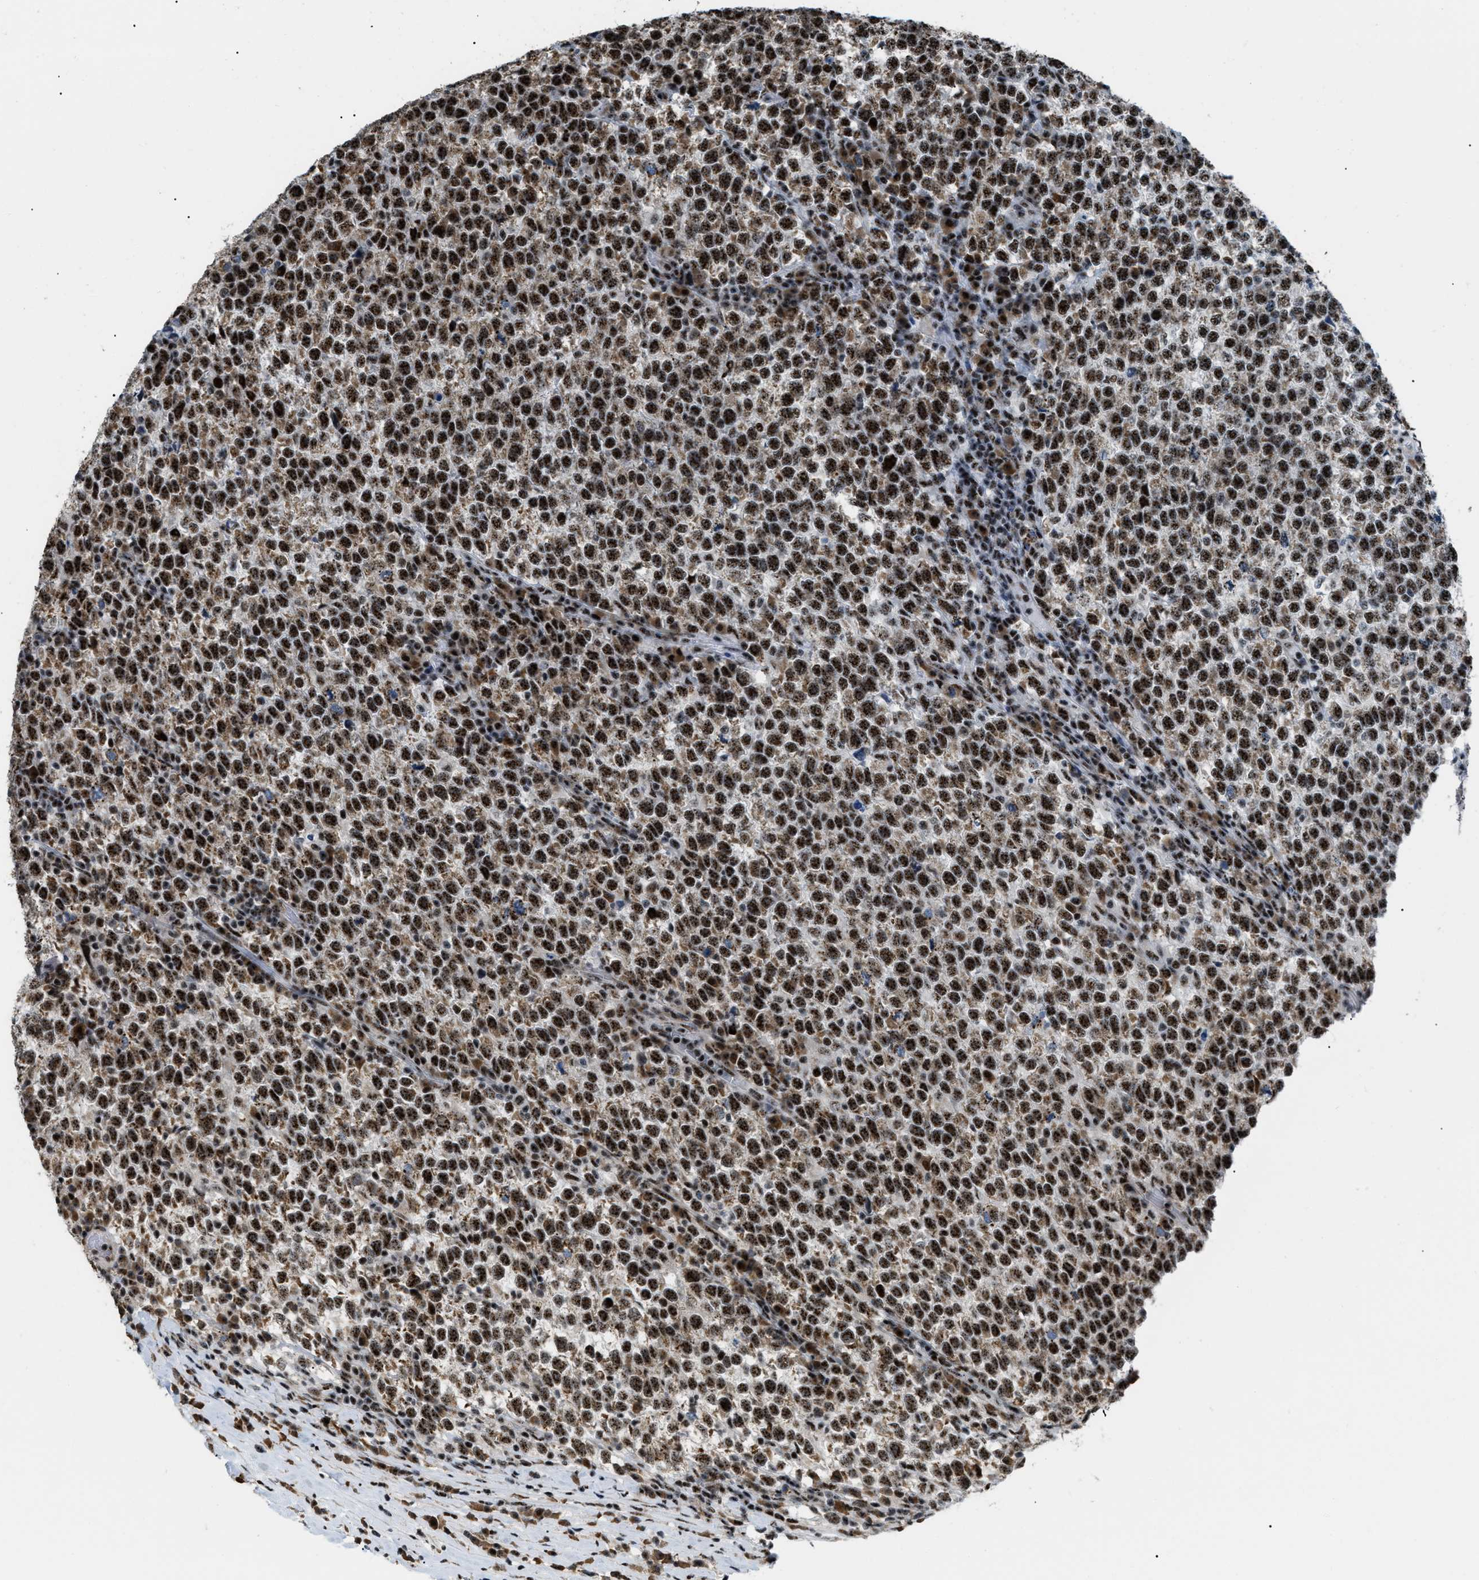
{"staining": {"intensity": "strong", "quantity": ">75%", "location": "cytoplasmic/membranous,nuclear"}, "tissue": "testis cancer", "cell_type": "Tumor cells", "image_type": "cancer", "snomed": [{"axis": "morphology", "description": "Normal tissue, NOS"}, {"axis": "morphology", "description": "Seminoma, NOS"}, {"axis": "topography", "description": "Testis"}], "caption": "Seminoma (testis) stained with a brown dye reveals strong cytoplasmic/membranous and nuclear positive staining in about >75% of tumor cells.", "gene": "CDR2", "patient": {"sex": "male", "age": 43}}